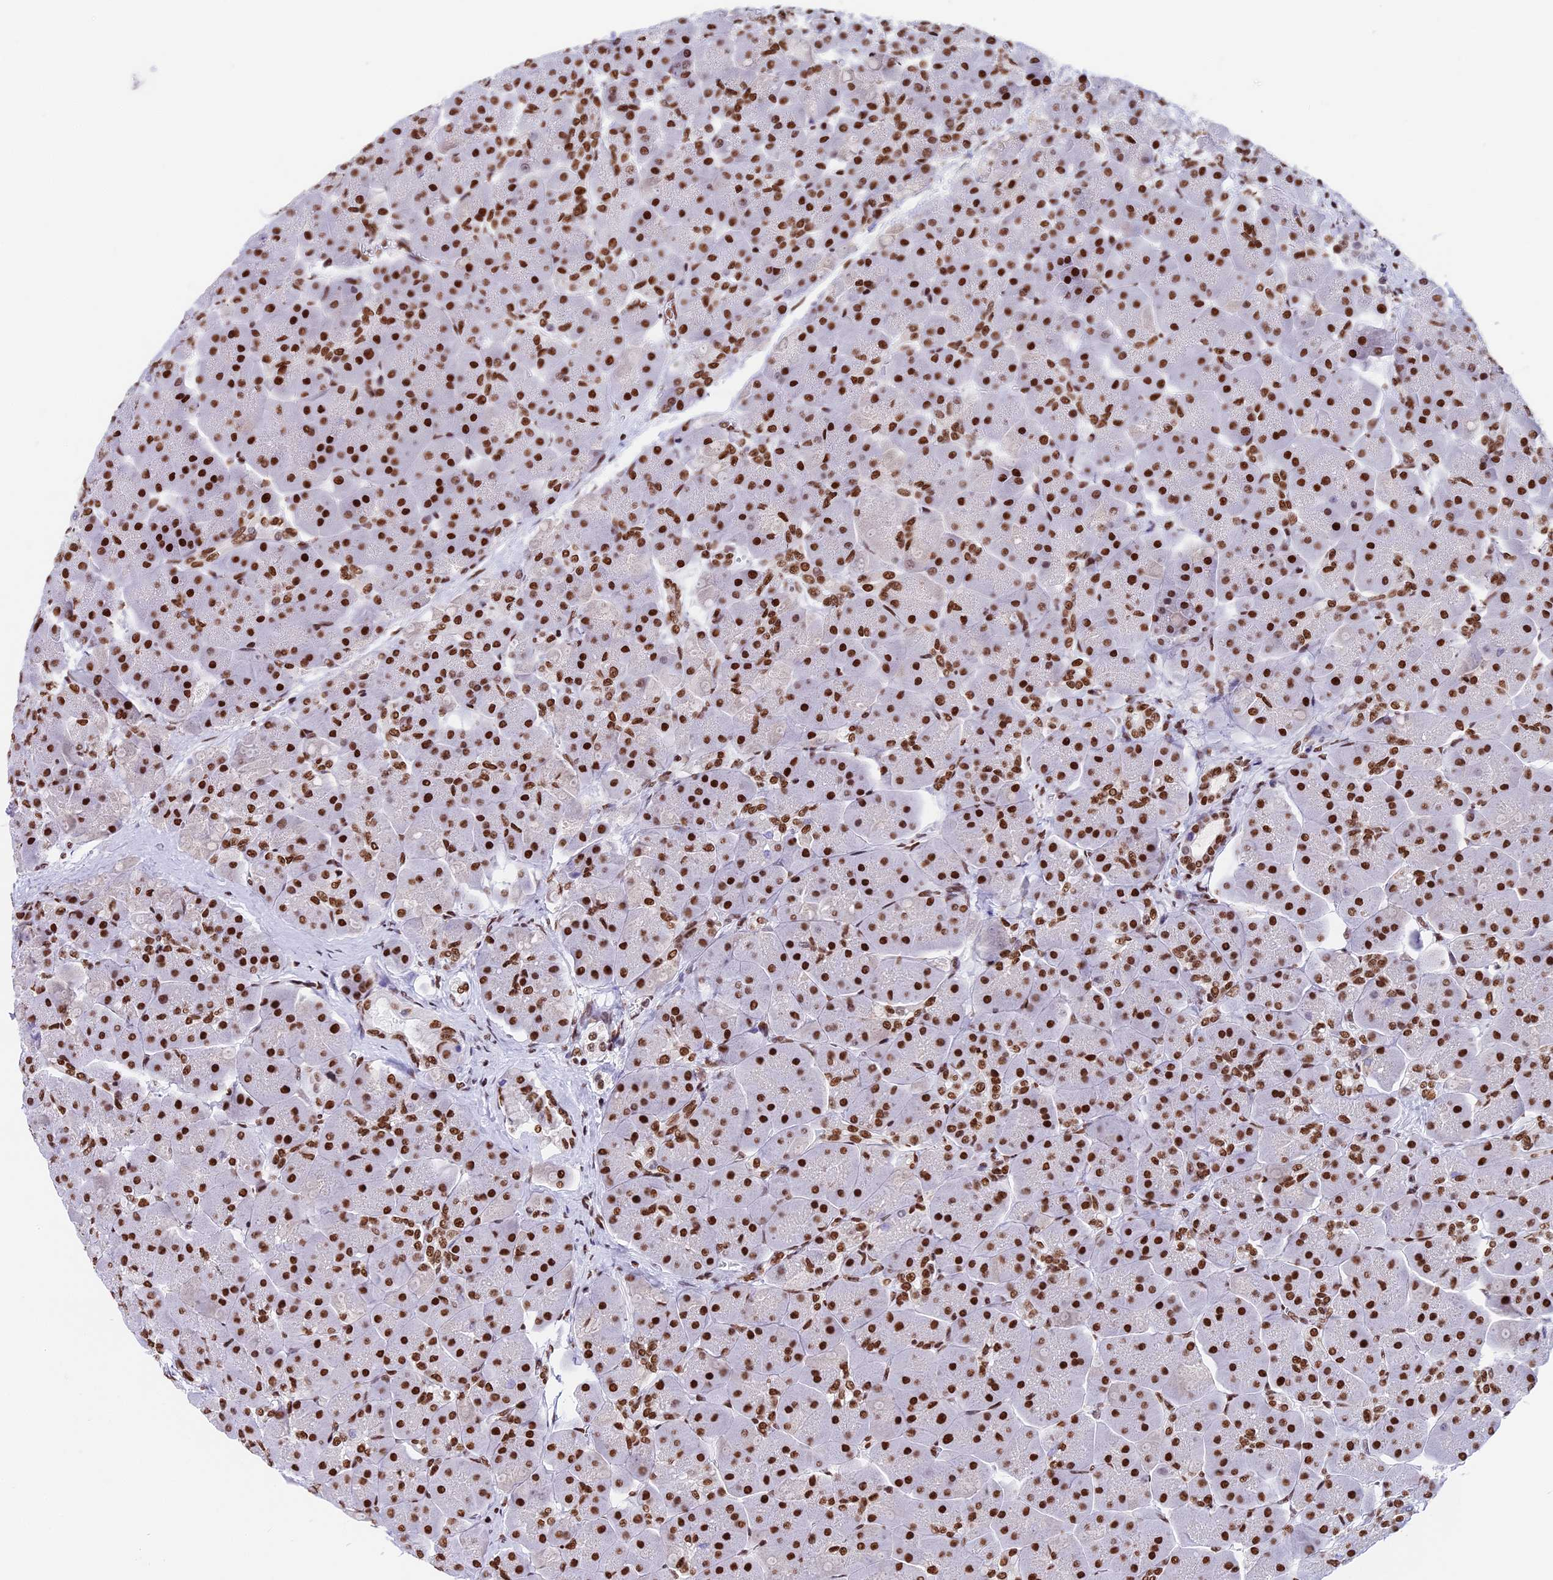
{"staining": {"intensity": "strong", "quantity": ">75%", "location": "nuclear"}, "tissue": "pancreas", "cell_type": "Exocrine glandular cells", "image_type": "normal", "snomed": [{"axis": "morphology", "description": "Normal tissue, NOS"}, {"axis": "topography", "description": "Pancreas"}], "caption": "A high-resolution micrograph shows immunohistochemistry staining of unremarkable pancreas, which reveals strong nuclear staining in about >75% of exocrine glandular cells. (DAB IHC, brown staining for protein, blue staining for nuclei).", "gene": "SBNO1", "patient": {"sex": "male", "age": 66}}